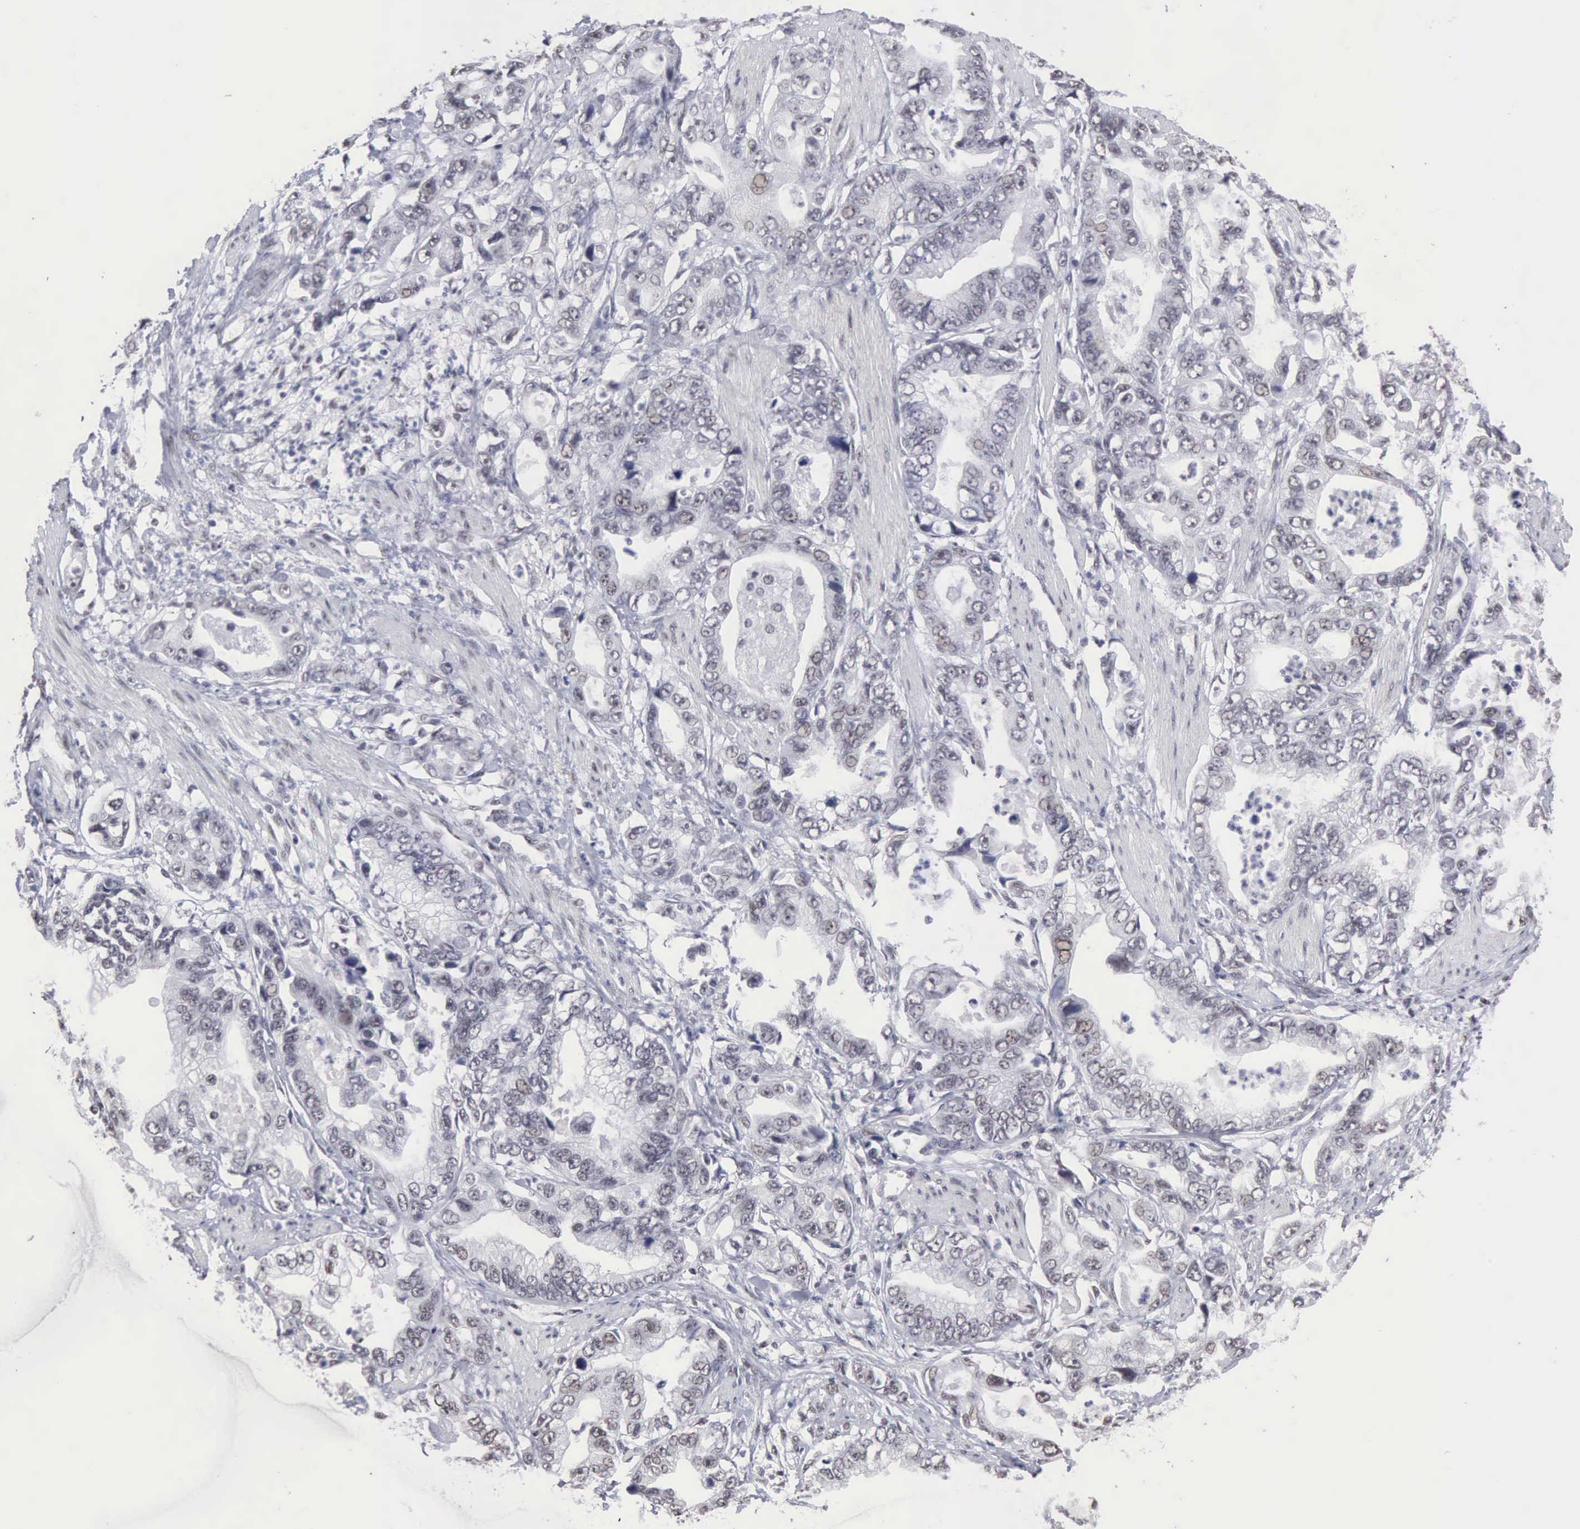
{"staining": {"intensity": "weak", "quantity": "<25%", "location": "nuclear"}, "tissue": "stomach cancer", "cell_type": "Tumor cells", "image_type": "cancer", "snomed": [{"axis": "morphology", "description": "Adenocarcinoma, NOS"}, {"axis": "topography", "description": "Pancreas"}, {"axis": "topography", "description": "Stomach, upper"}], "caption": "This image is of stomach adenocarcinoma stained with immunohistochemistry (IHC) to label a protein in brown with the nuclei are counter-stained blue. There is no expression in tumor cells.", "gene": "TAF1", "patient": {"sex": "male", "age": 77}}